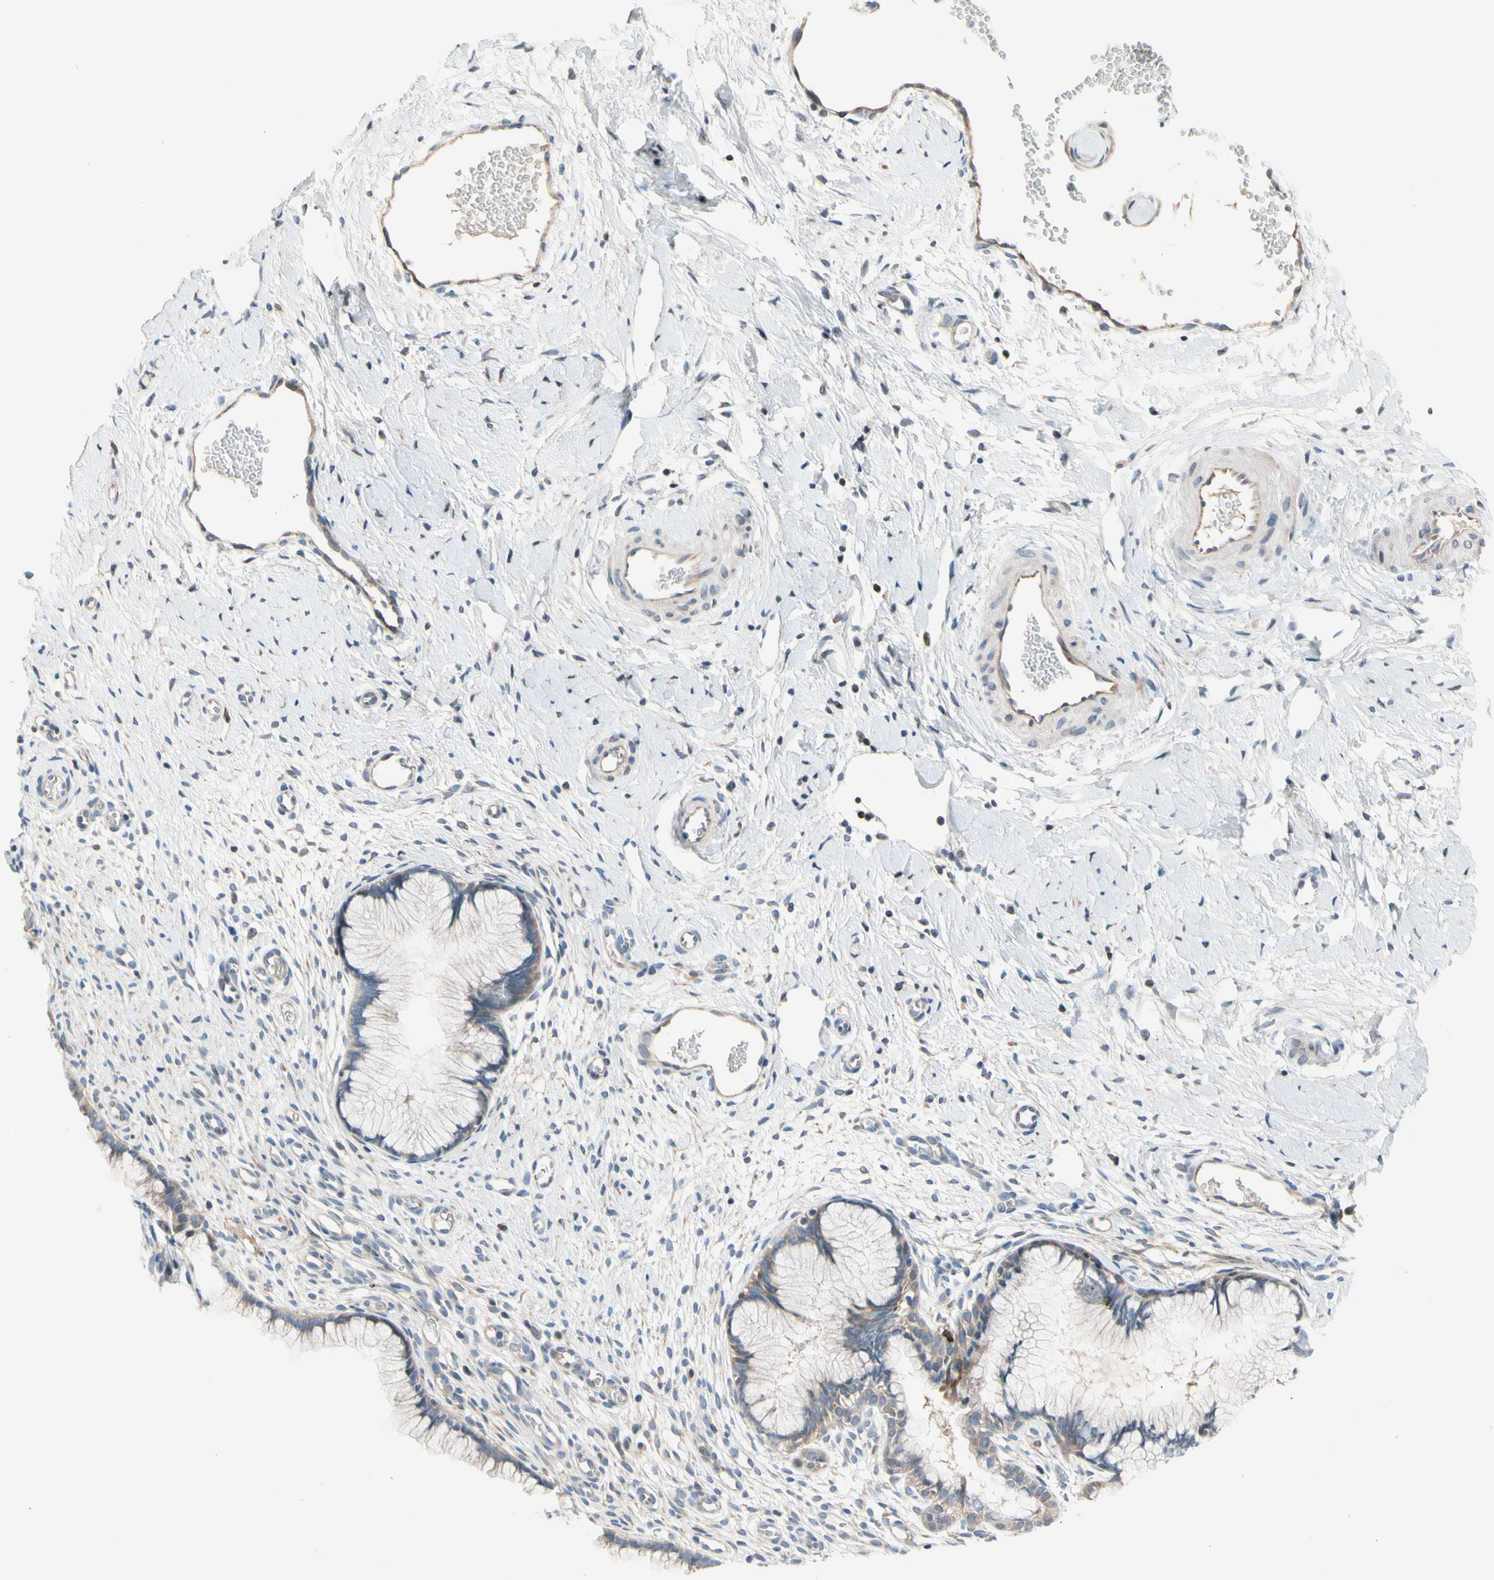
{"staining": {"intensity": "negative", "quantity": "none", "location": "none"}, "tissue": "cervix", "cell_type": "Glandular cells", "image_type": "normal", "snomed": [{"axis": "morphology", "description": "Normal tissue, NOS"}, {"axis": "topography", "description": "Cervix"}], "caption": "Protein analysis of unremarkable cervix reveals no significant expression in glandular cells.", "gene": "MAP3K3", "patient": {"sex": "female", "age": 65}}